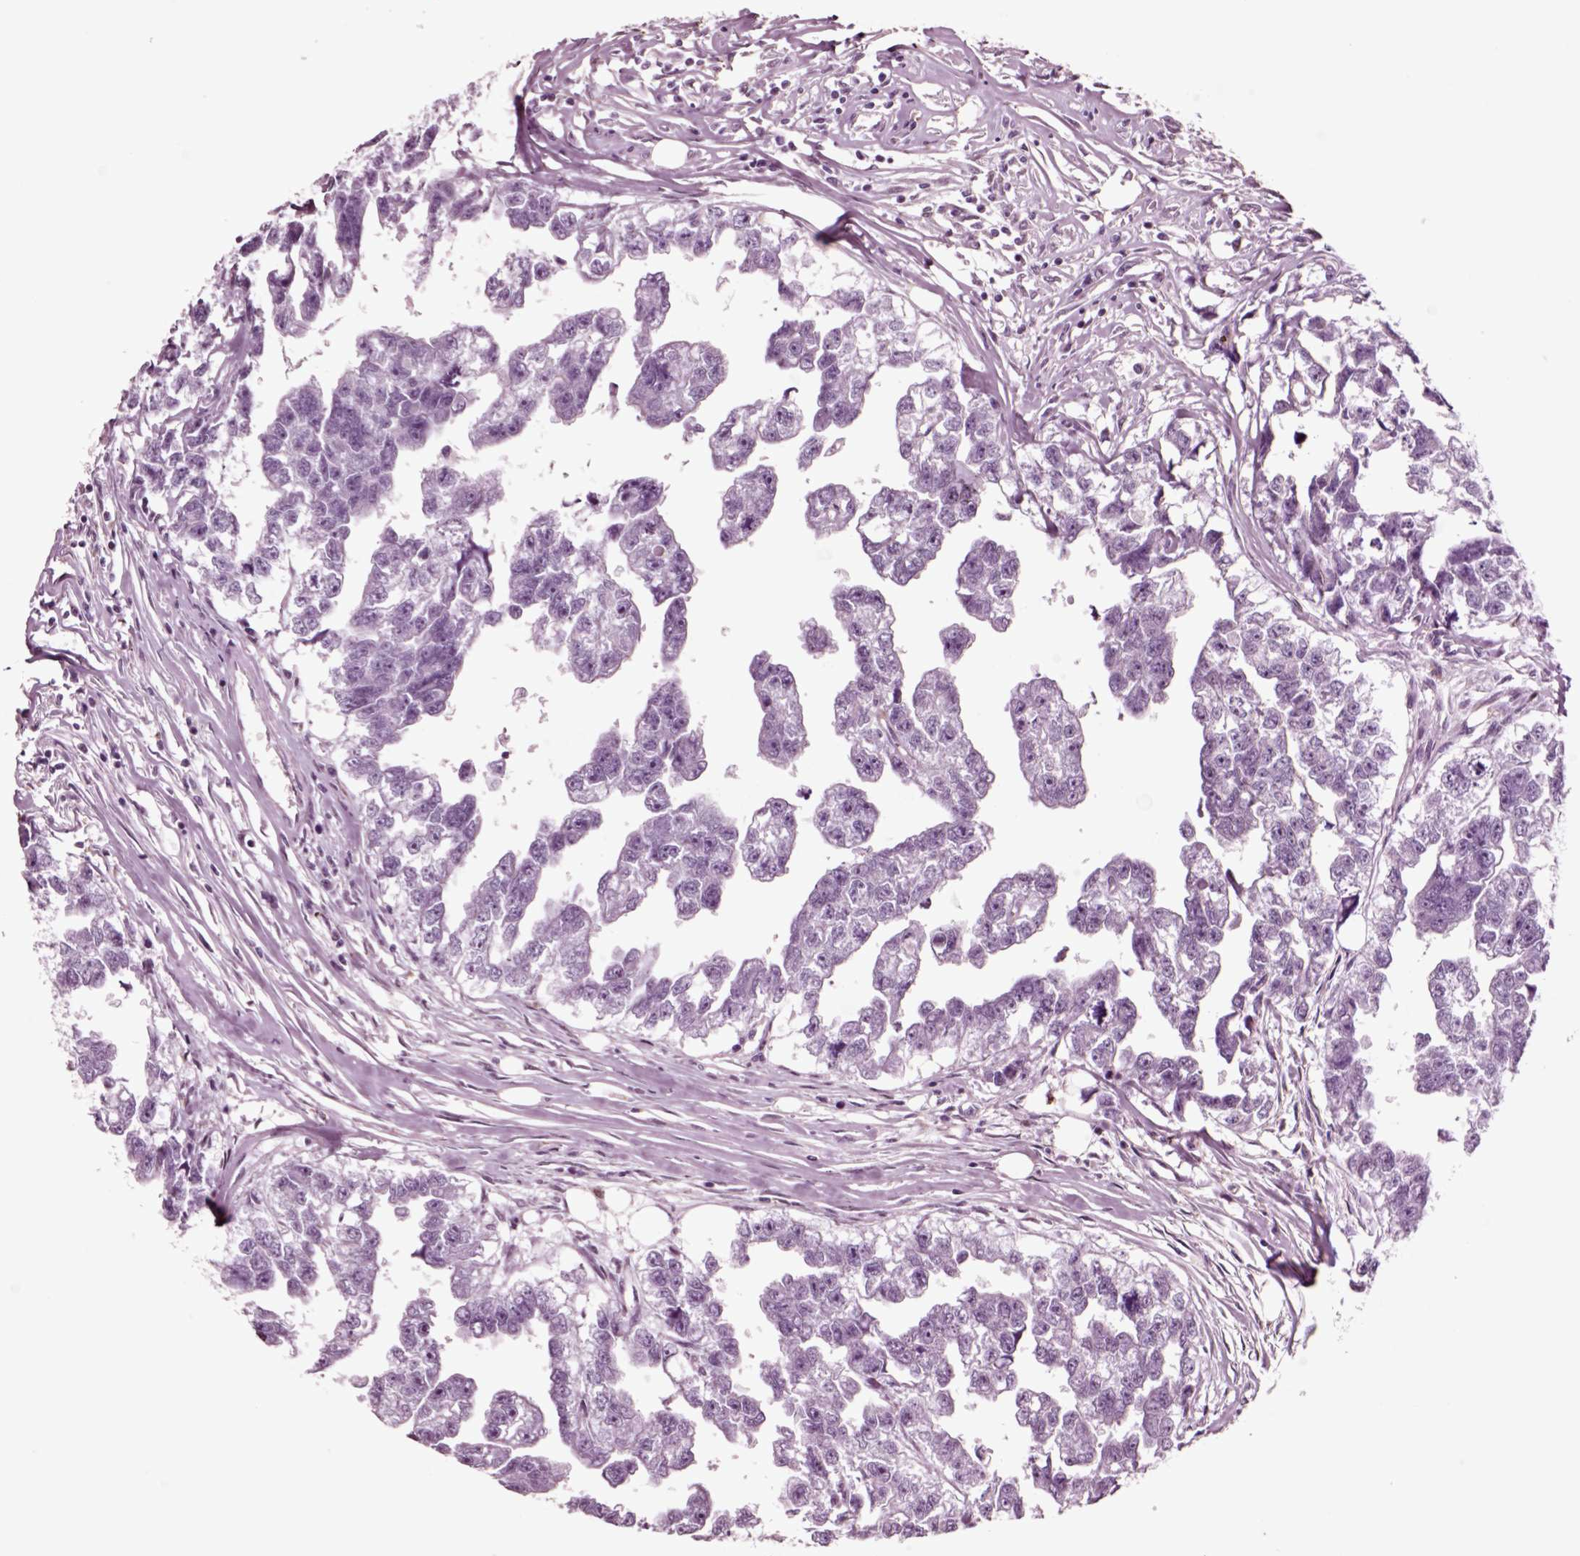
{"staining": {"intensity": "negative", "quantity": "none", "location": "none"}, "tissue": "testis cancer", "cell_type": "Tumor cells", "image_type": "cancer", "snomed": [{"axis": "morphology", "description": "Carcinoma, Embryonal, NOS"}, {"axis": "morphology", "description": "Teratoma, malignant, NOS"}, {"axis": "topography", "description": "Testis"}], "caption": "Immunohistochemical staining of testis teratoma (malignant) reveals no significant expression in tumor cells. (DAB (3,3'-diaminobenzidine) IHC with hematoxylin counter stain).", "gene": "CHGB", "patient": {"sex": "male", "age": 44}}